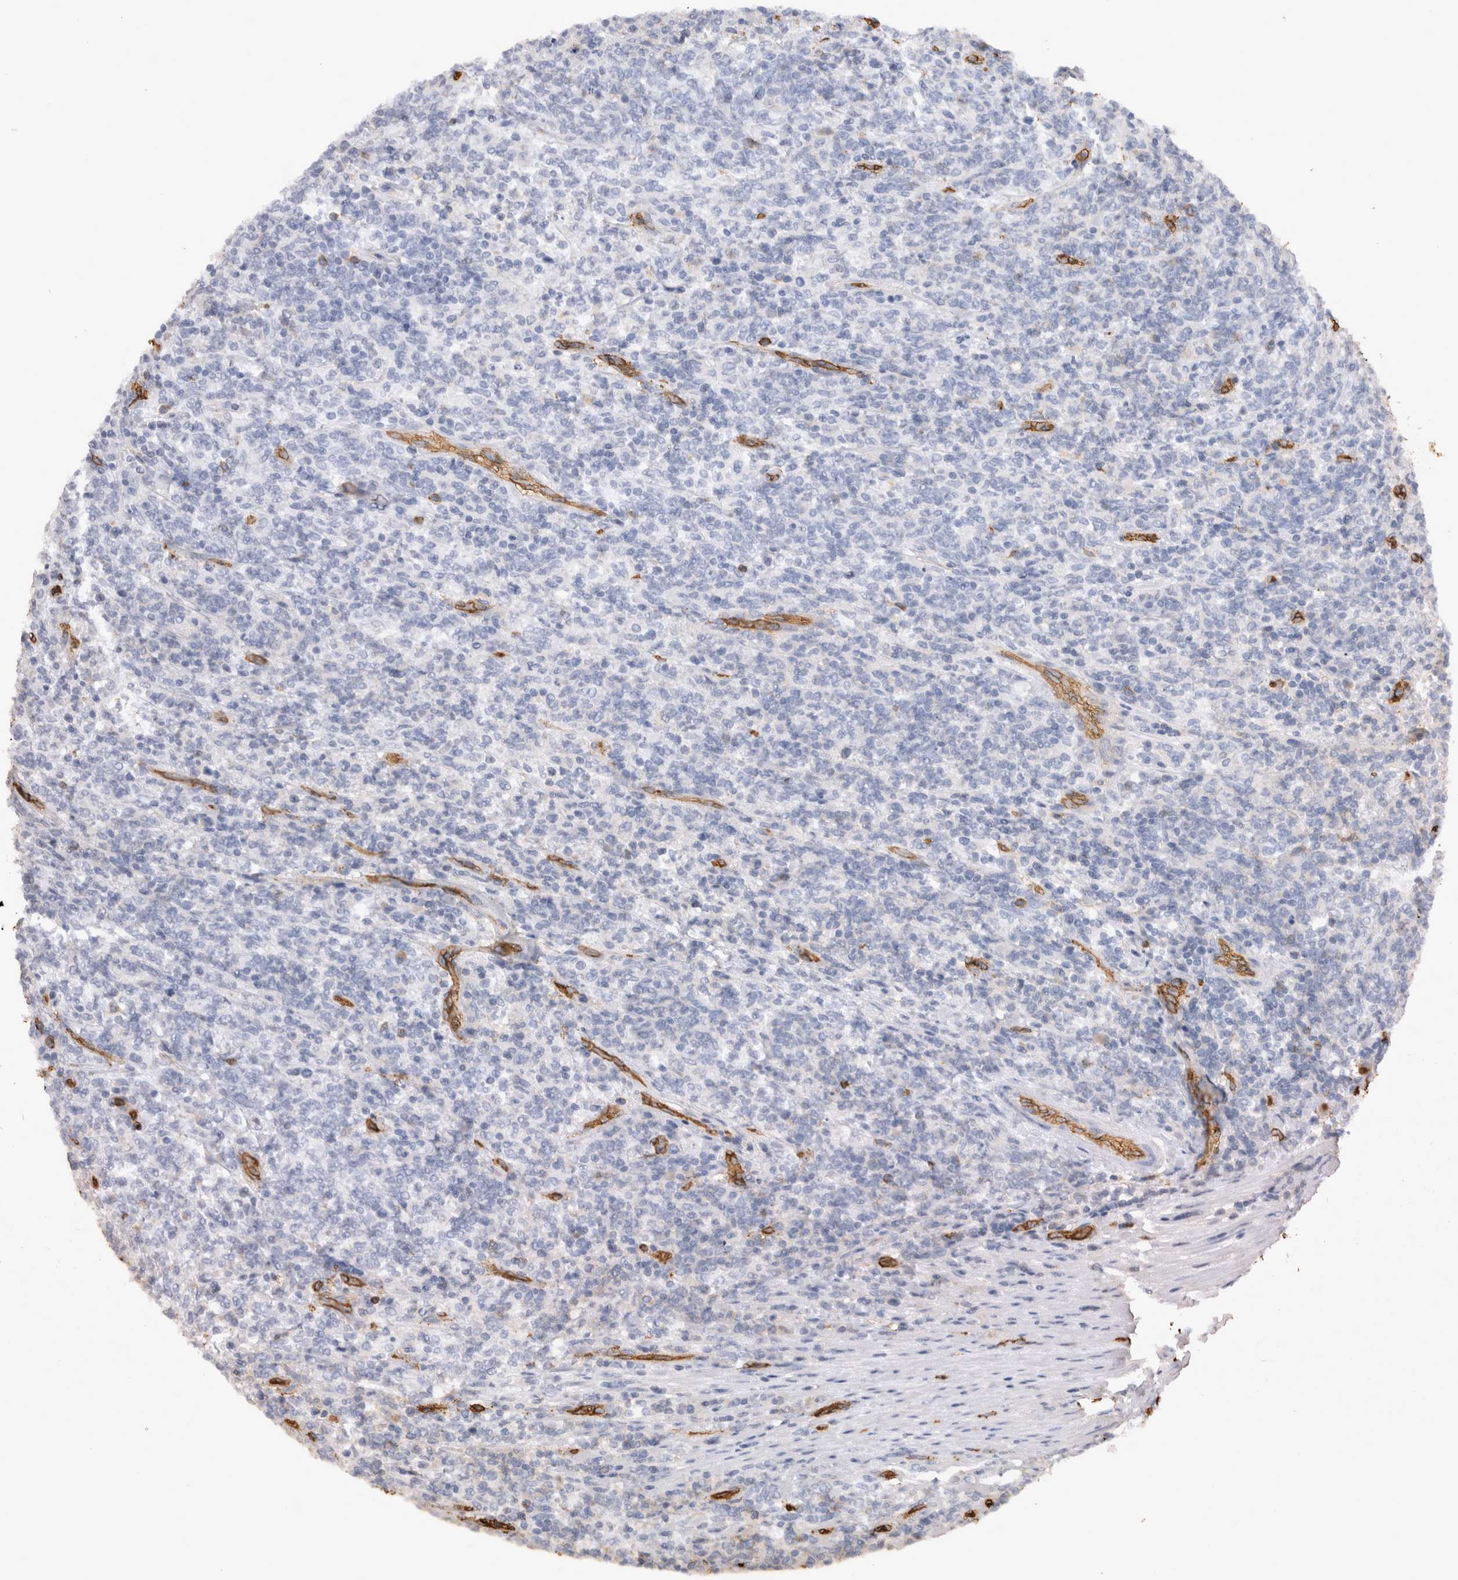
{"staining": {"intensity": "negative", "quantity": "none", "location": "none"}, "tissue": "lymphoma", "cell_type": "Tumor cells", "image_type": "cancer", "snomed": [{"axis": "morphology", "description": "Malignant lymphoma, non-Hodgkin's type, High grade"}, {"axis": "topography", "description": "Soft tissue"}], "caption": "Tumor cells show no significant protein positivity in lymphoma.", "gene": "IL17RC", "patient": {"sex": "male", "age": 18}}